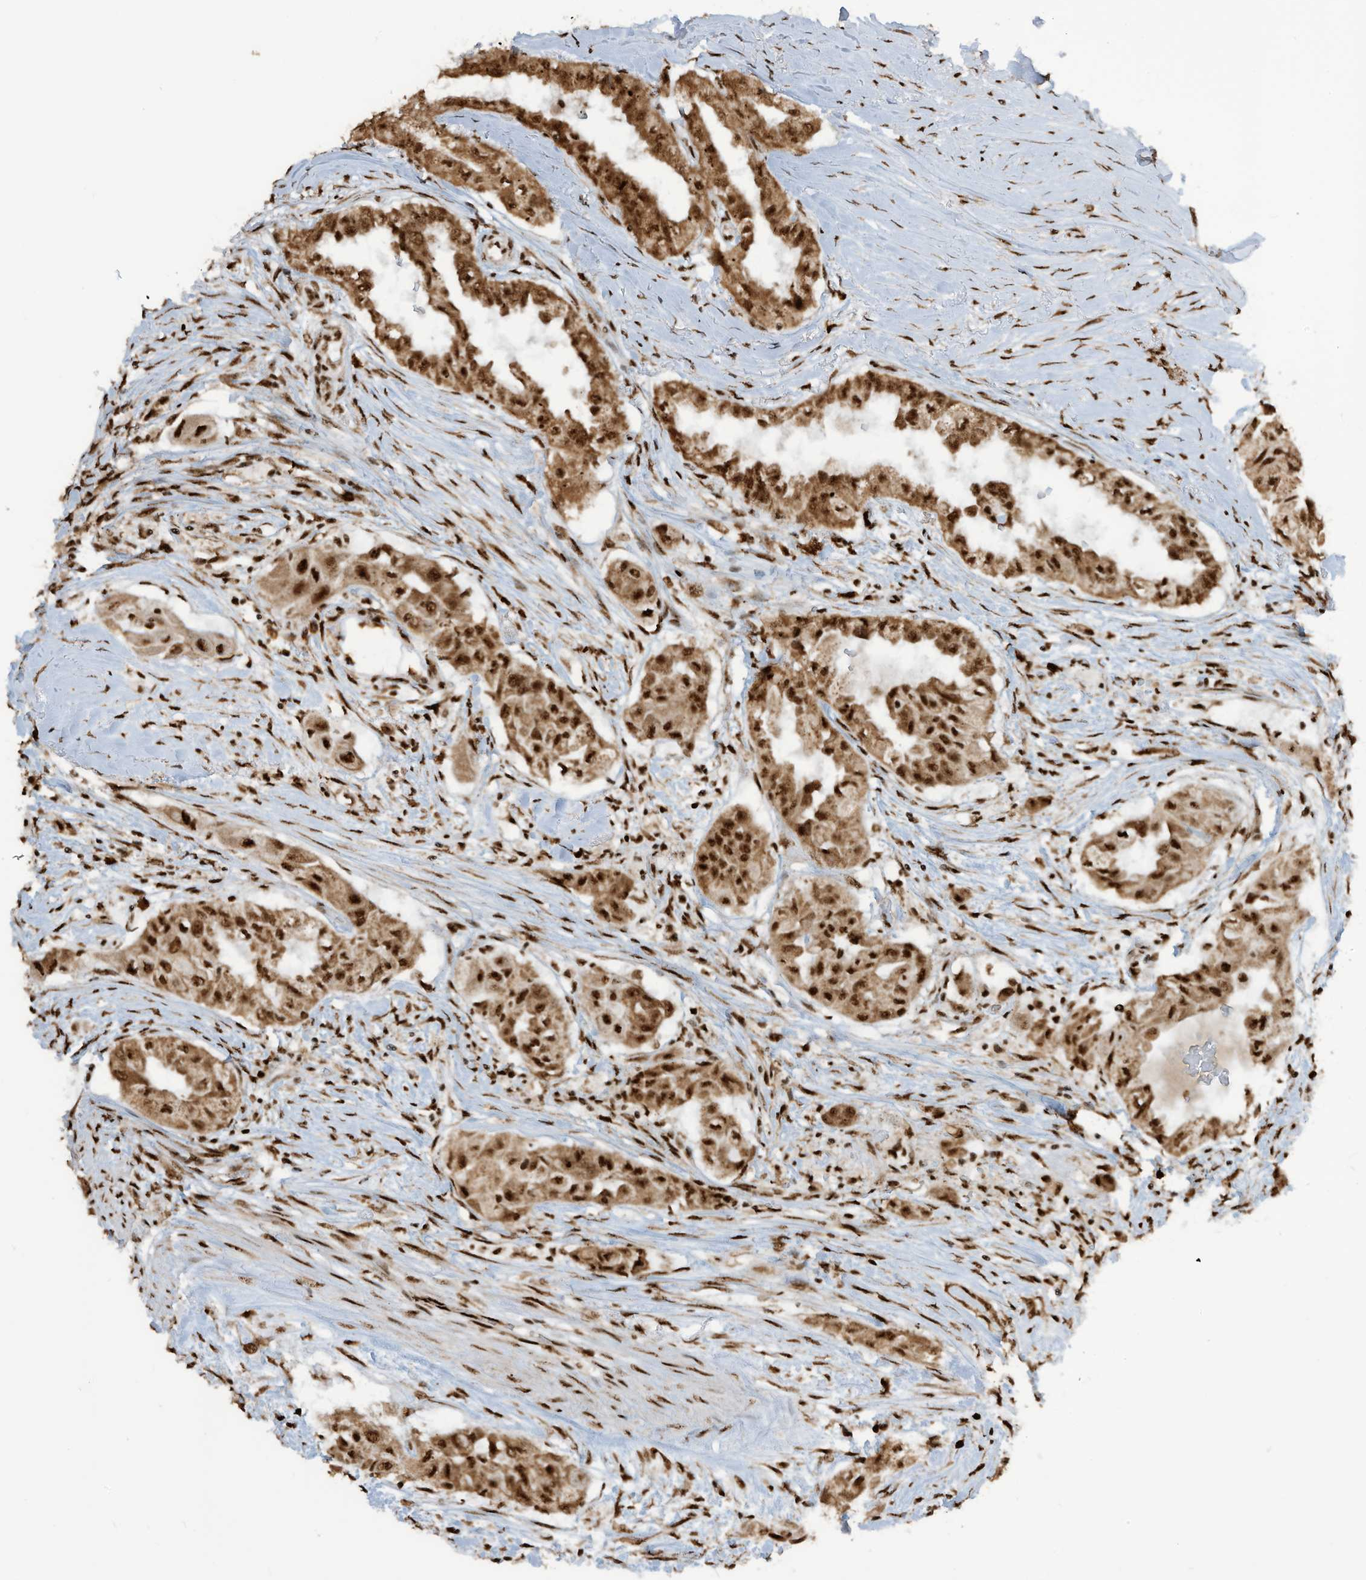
{"staining": {"intensity": "strong", "quantity": ">75%", "location": "cytoplasmic/membranous,nuclear"}, "tissue": "thyroid cancer", "cell_type": "Tumor cells", "image_type": "cancer", "snomed": [{"axis": "morphology", "description": "Papillary adenocarcinoma, NOS"}, {"axis": "topography", "description": "Thyroid gland"}], "caption": "IHC histopathology image of human thyroid cancer (papillary adenocarcinoma) stained for a protein (brown), which exhibits high levels of strong cytoplasmic/membranous and nuclear staining in approximately >75% of tumor cells.", "gene": "LBH", "patient": {"sex": "female", "age": 59}}